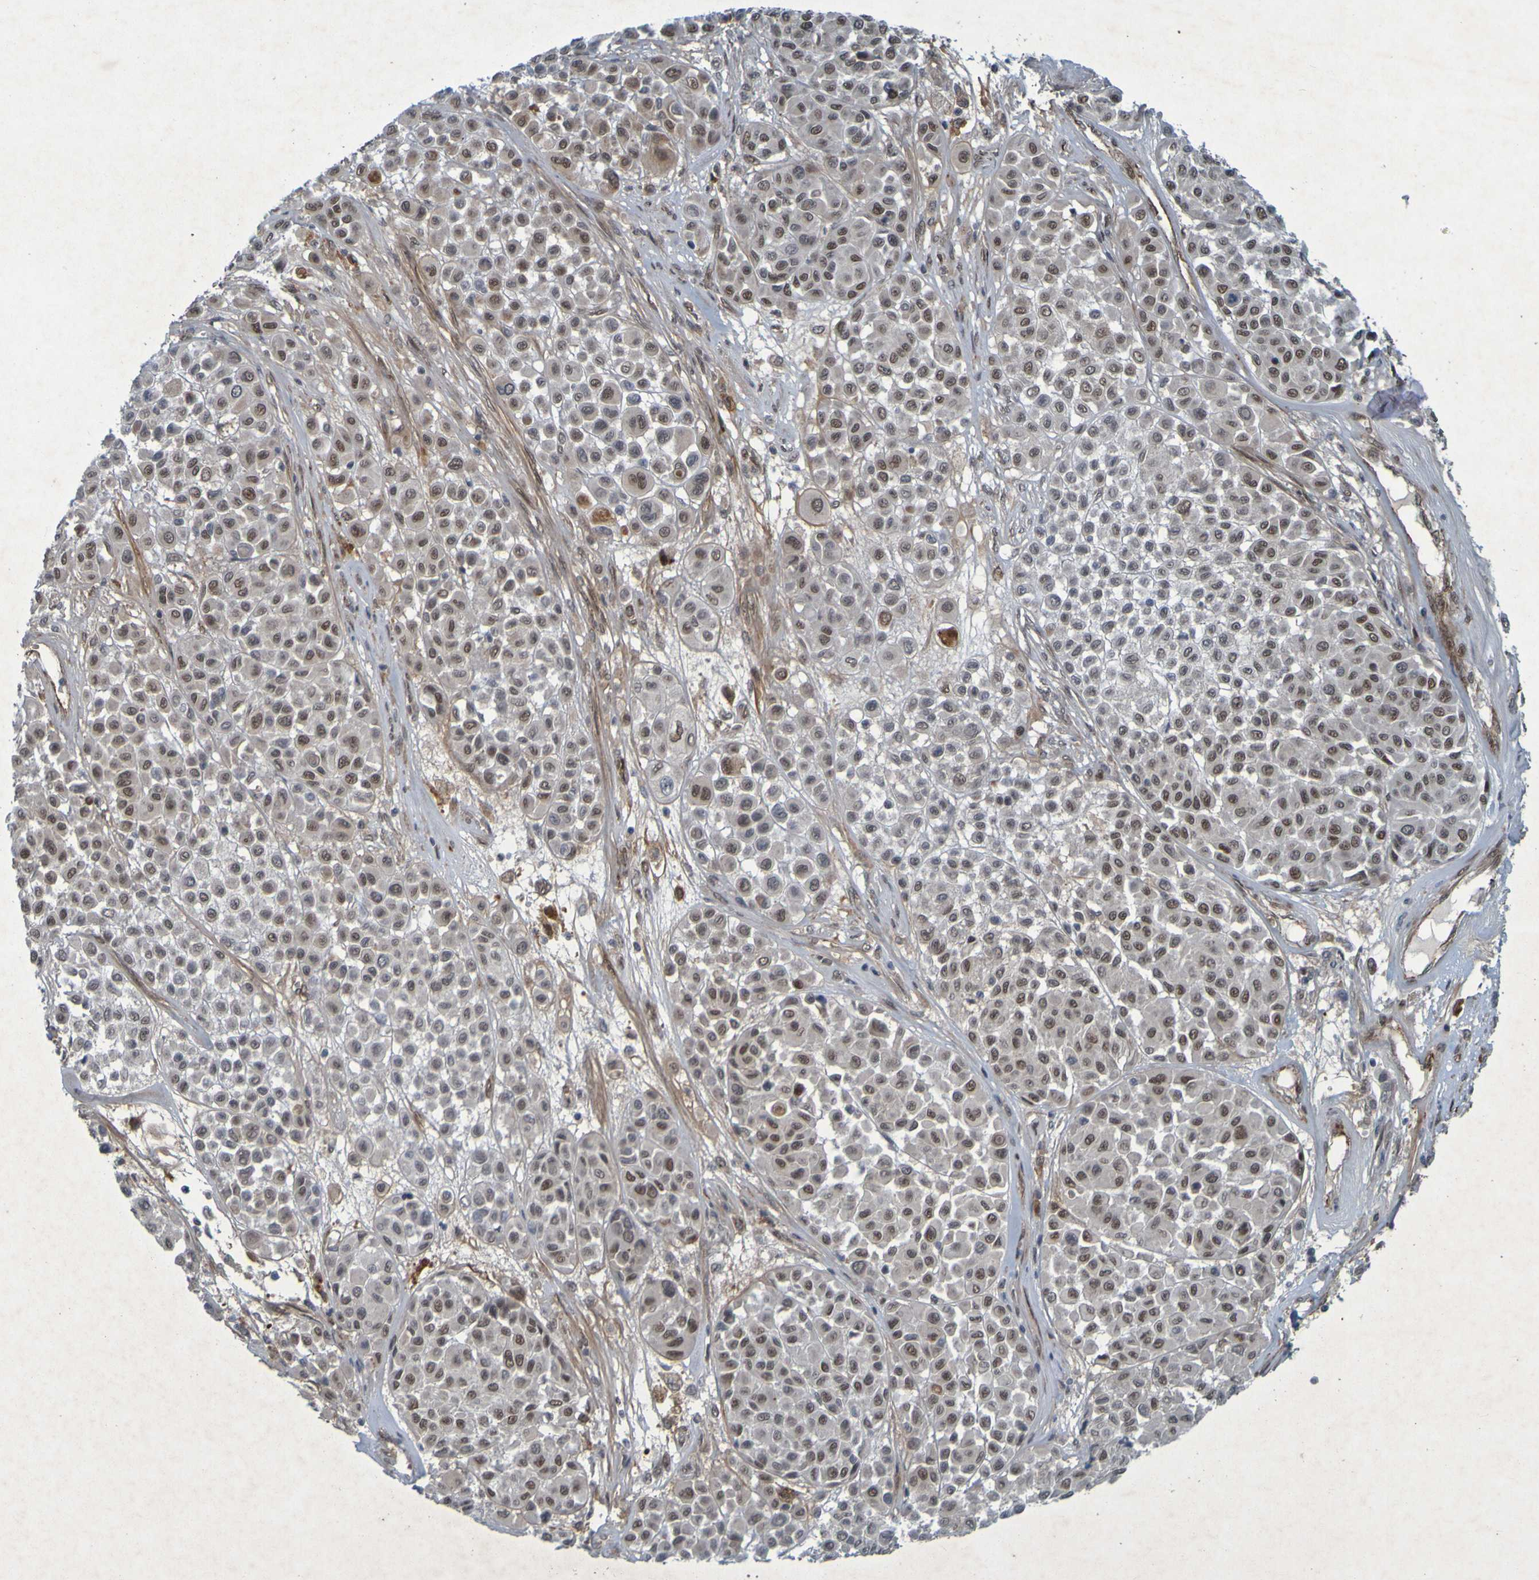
{"staining": {"intensity": "moderate", "quantity": "25%-75%", "location": "nuclear"}, "tissue": "melanoma", "cell_type": "Tumor cells", "image_type": "cancer", "snomed": [{"axis": "morphology", "description": "Malignant melanoma, Metastatic site"}, {"axis": "topography", "description": "Soft tissue"}], "caption": "Immunohistochemistry (IHC) of melanoma reveals medium levels of moderate nuclear expression in approximately 25%-75% of tumor cells.", "gene": "MCPH1", "patient": {"sex": "male", "age": 41}}